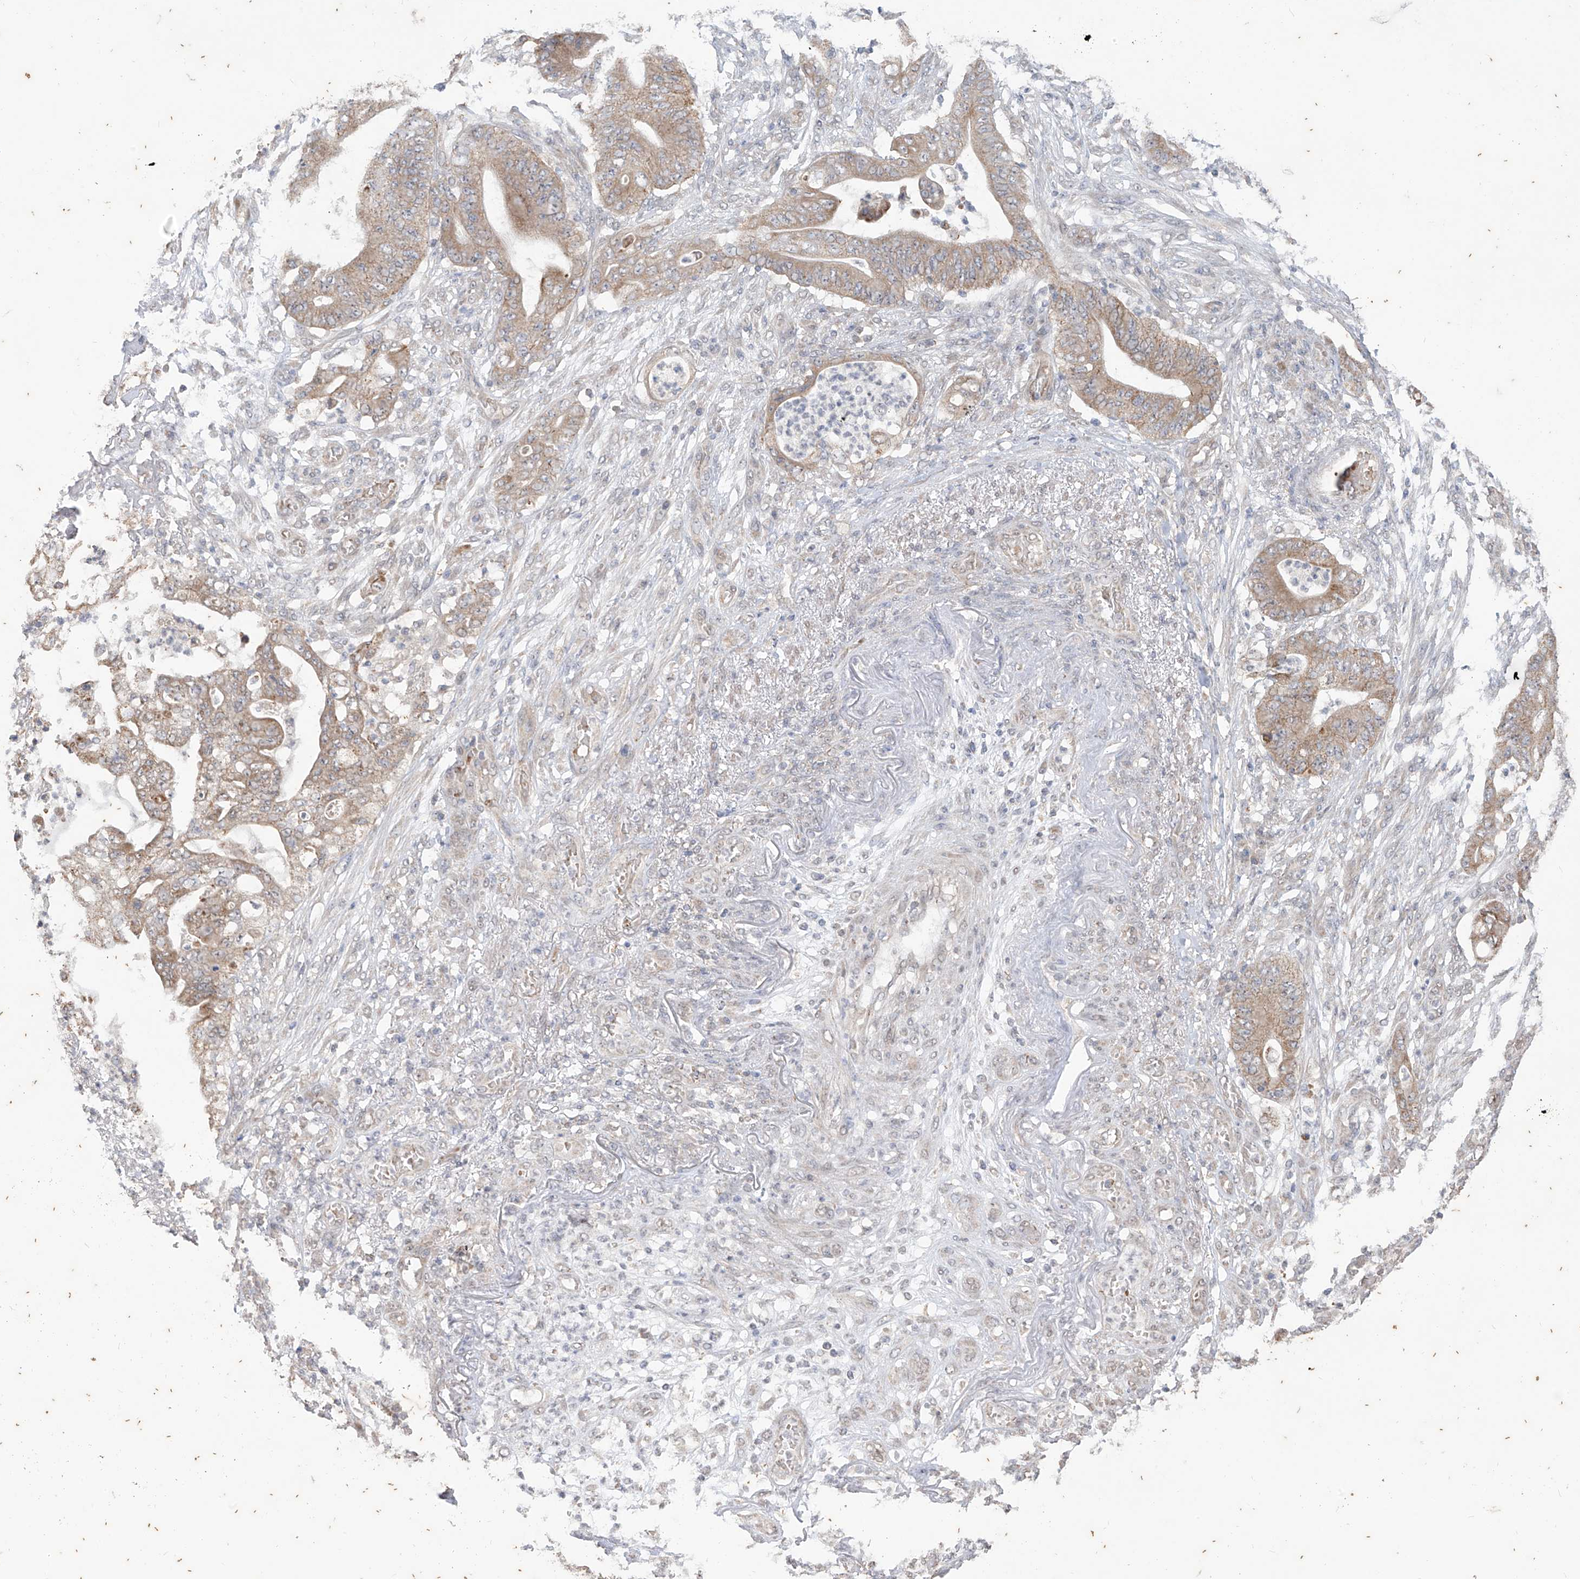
{"staining": {"intensity": "moderate", "quantity": ">75%", "location": "cytoplasmic/membranous"}, "tissue": "stomach cancer", "cell_type": "Tumor cells", "image_type": "cancer", "snomed": [{"axis": "morphology", "description": "Adenocarcinoma, NOS"}, {"axis": "topography", "description": "Stomach"}], "caption": "High-power microscopy captured an IHC micrograph of adenocarcinoma (stomach), revealing moderate cytoplasmic/membranous positivity in approximately >75% of tumor cells.", "gene": "MTUS2", "patient": {"sex": "female", "age": 73}}